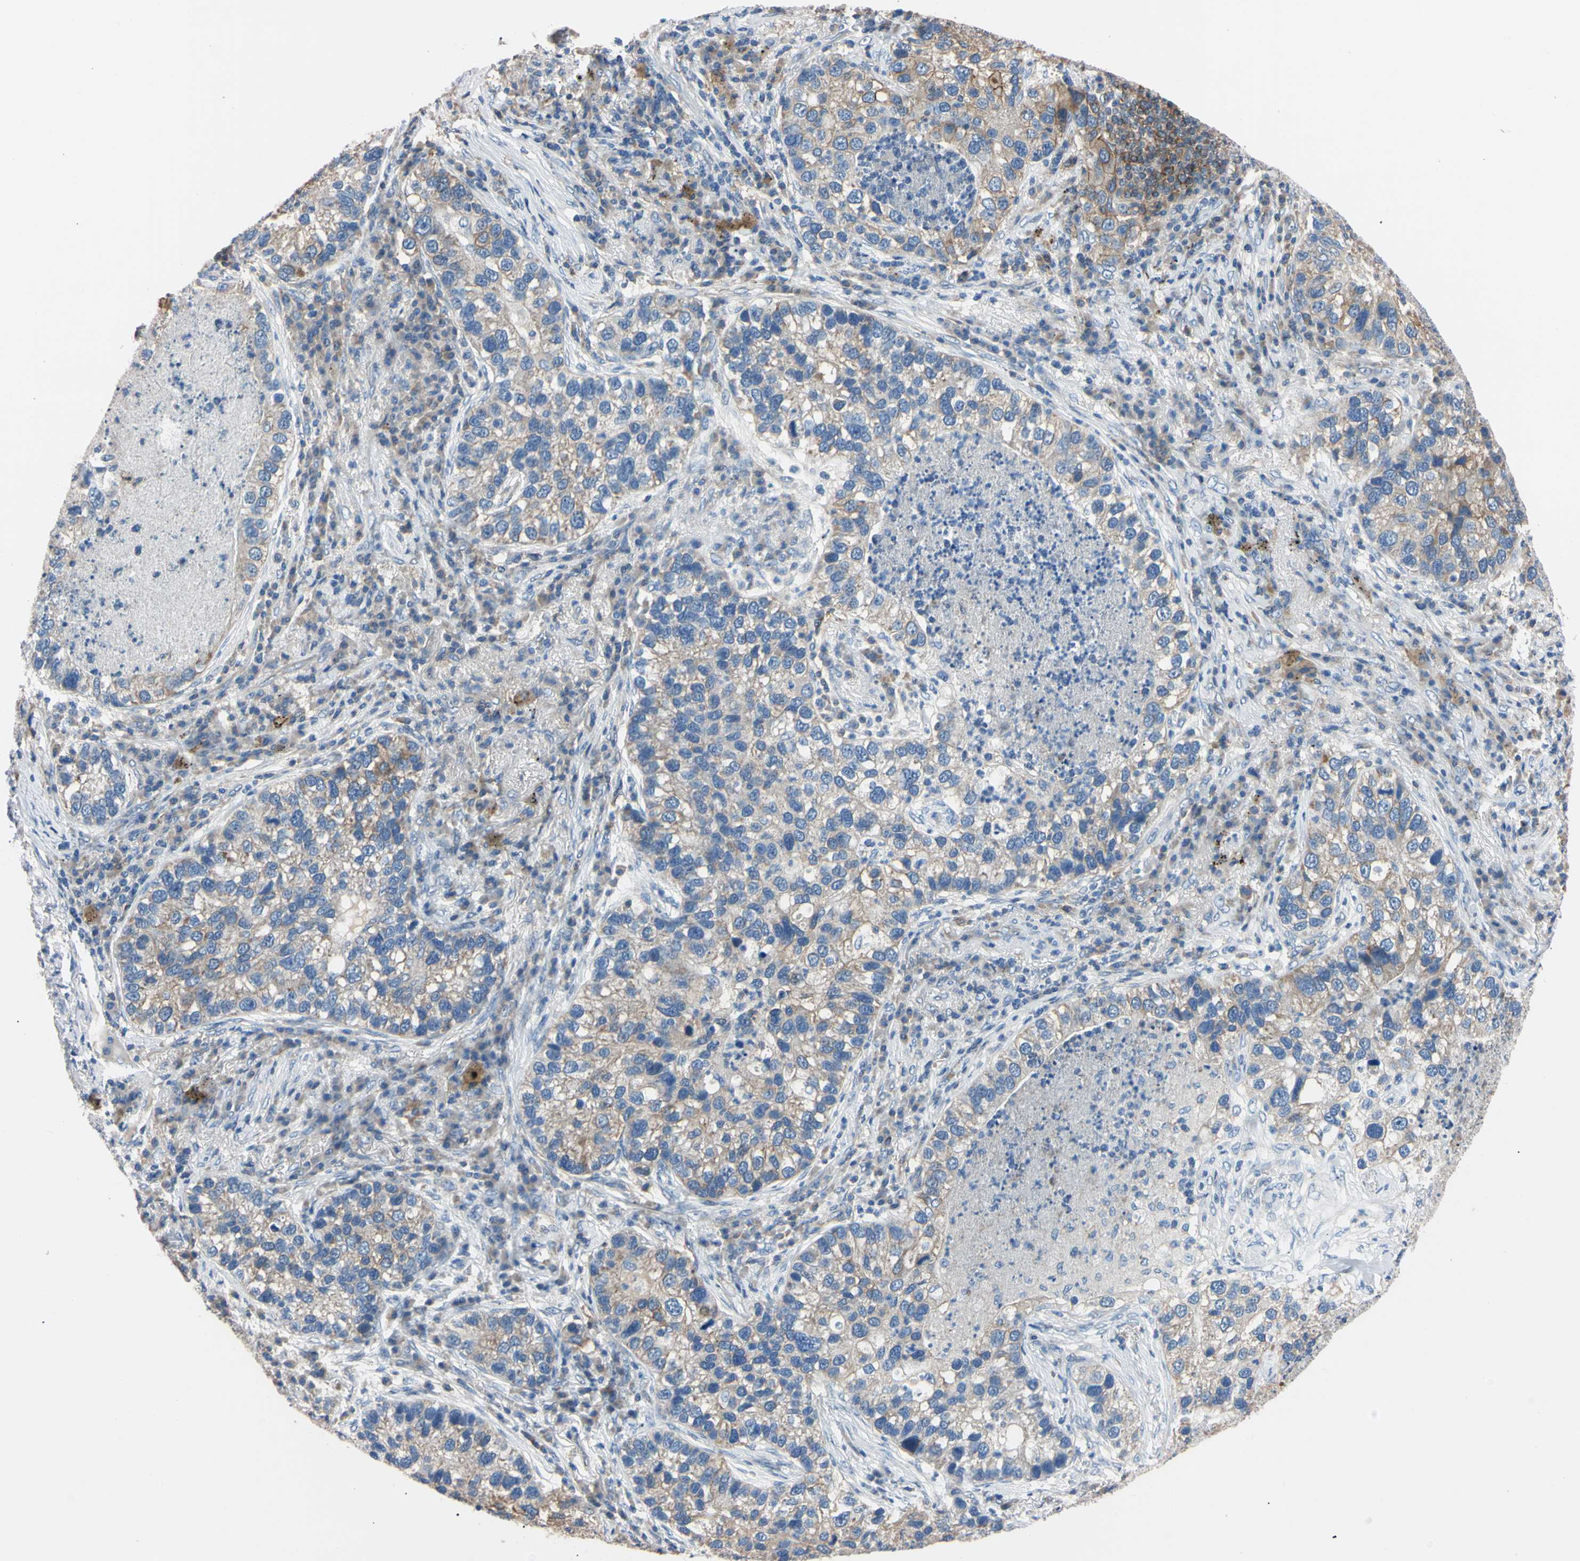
{"staining": {"intensity": "weak", "quantity": "25%-75%", "location": "cytoplasmic/membranous"}, "tissue": "lung cancer", "cell_type": "Tumor cells", "image_type": "cancer", "snomed": [{"axis": "morphology", "description": "Normal tissue, NOS"}, {"axis": "morphology", "description": "Adenocarcinoma, NOS"}, {"axis": "topography", "description": "Bronchus"}, {"axis": "topography", "description": "Lung"}], "caption": "Protein expression analysis of human adenocarcinoma (lung) reveals weak cytoplasmic/membranous positivity in approximately 25%-75% of tumor cells. (Stains: DAB in brown, nuclei in blue, Microscopy: brightfield microscopy at high magnification).", "gene": "PNKD", "patient": {"sex": "male", "age": 54}}